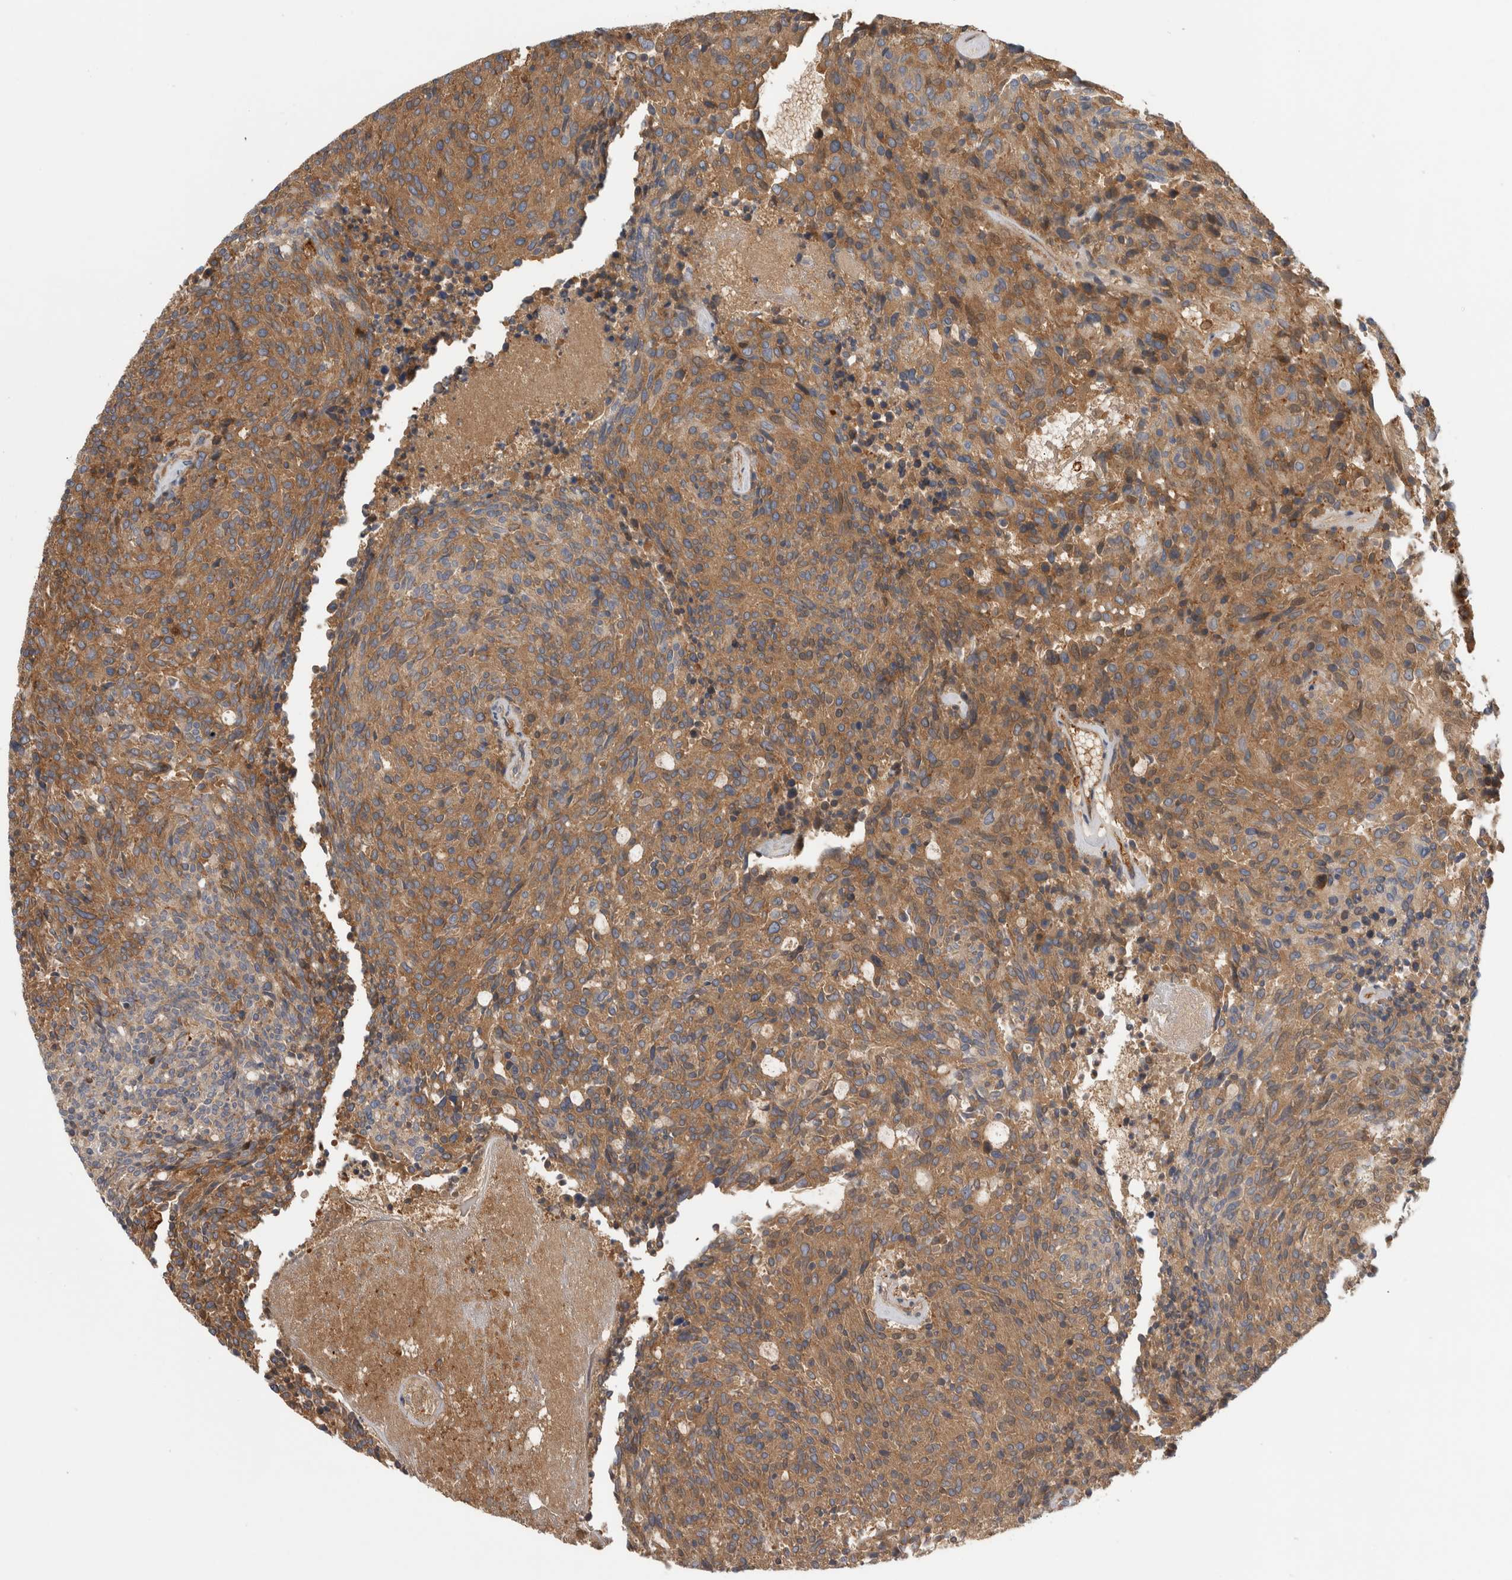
{"staining": {"intensity": "moderate", "quantity": ">75%", "location": "cytoplasmic/membranous"}, "tissue": "carcinoid", "cell_type": "Tumor cells", "image_type": "cancer", "snomed": [{"axis": "morphology", "description": "Carcinoid, malignant, NOS"}, {"axis": "topography", "description": "Pancreas"}], "caption": "Immunohistochemical staining of carcinoid (malignant) displays moderate cytoplasmic/membranous protein positivity in approximately >75% of tumor cells.", "gene": "TBCE", "patient": {"sex": "female", "age": 54}}